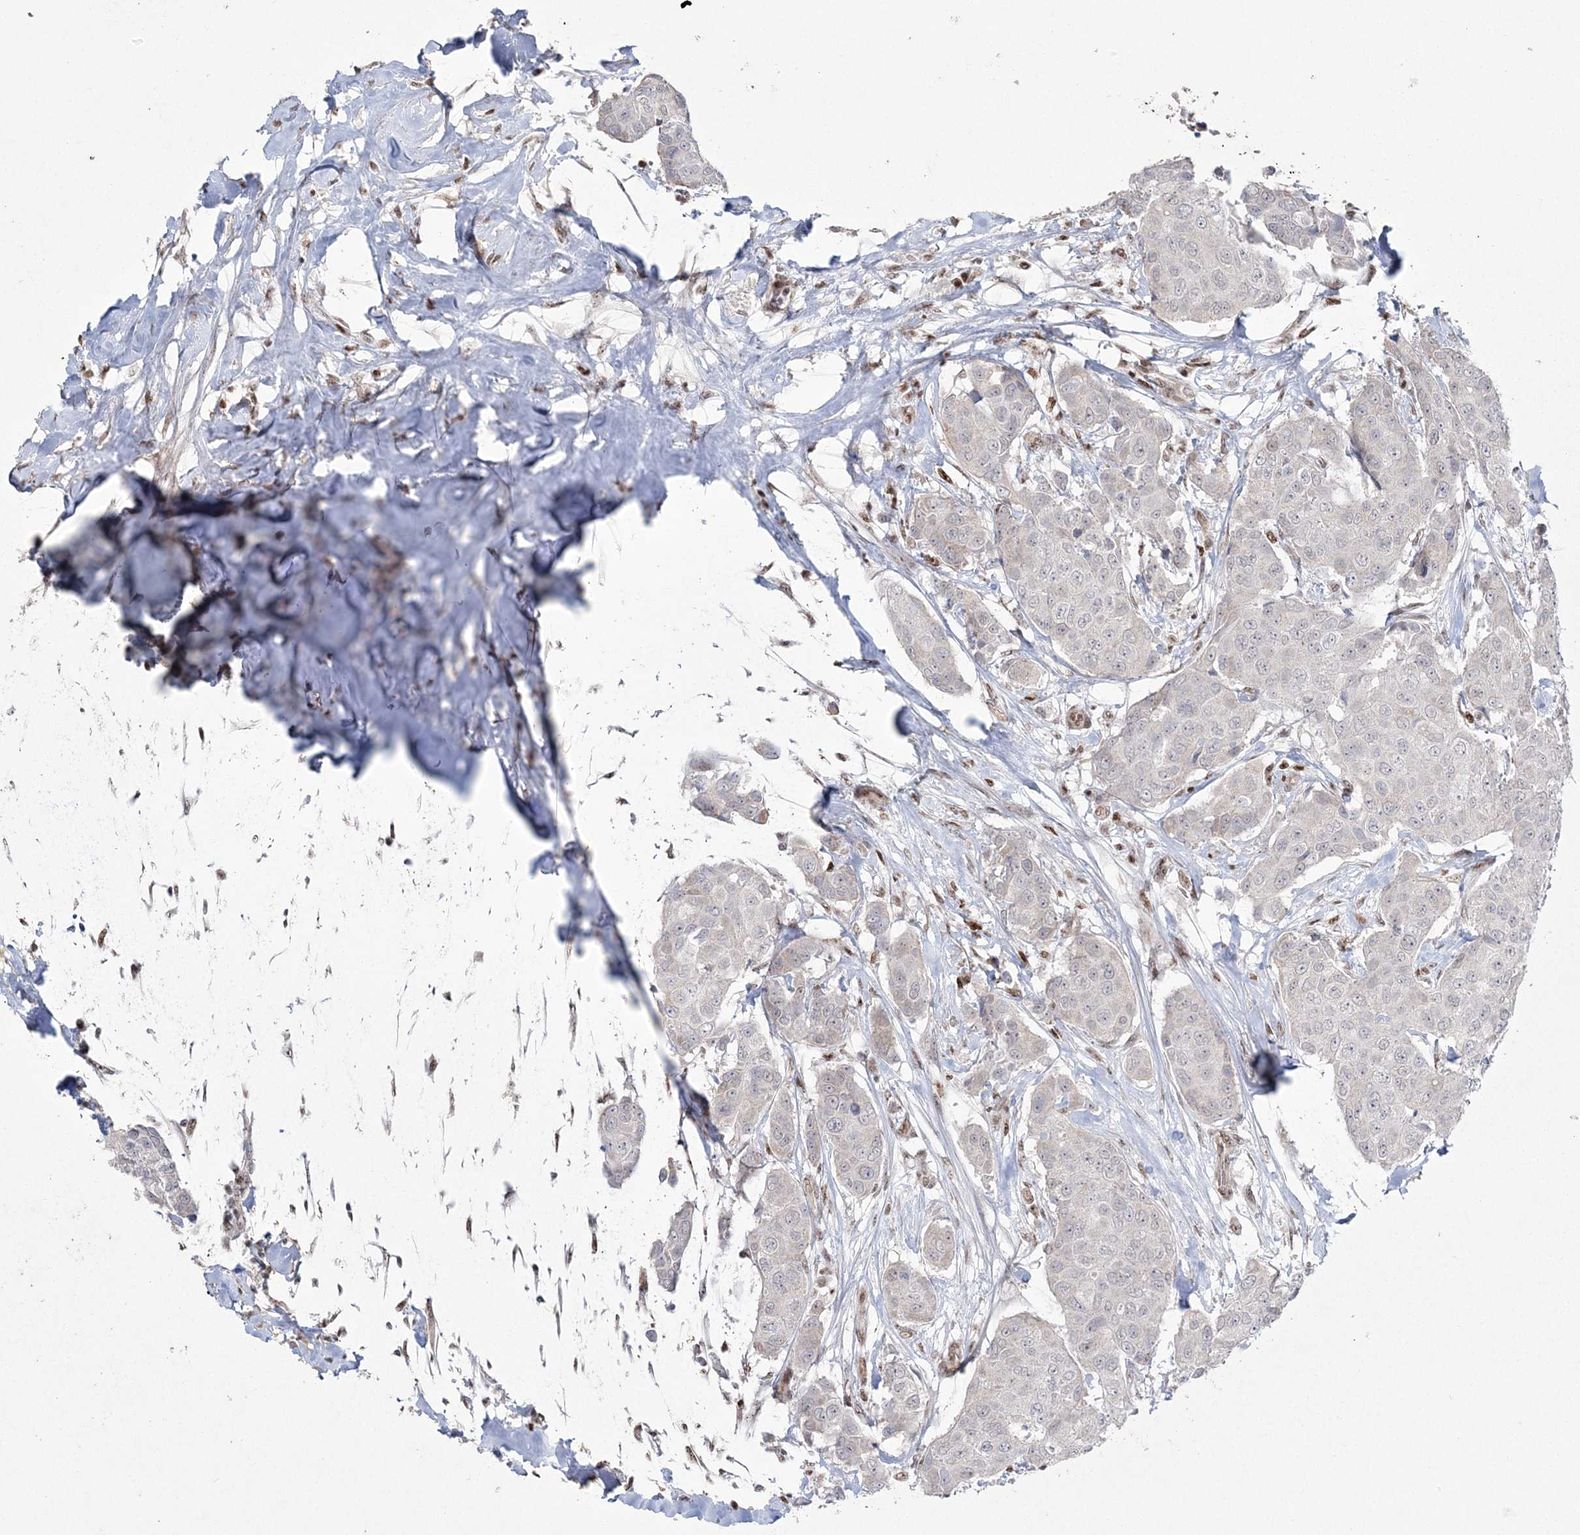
{"staining": {"intensity": "negative", "quantity": "none", "location": "none"}, "tissue": "breast cancer", "cell_type": "Tumor cells", "image_type": "cancer", "snomed": [{"axis": "morphology", "description": "Duct carcinoma"}, {"axis": "topography", "description": "Breast"}], "caption": "This is a image of immunohistochemistry (IHC) staining of breast infiltrating ductal carcinoma, which shows no staining in tumor cells.", "gene": "RBM17", "patient": {"sex": "female", "age": 80}}